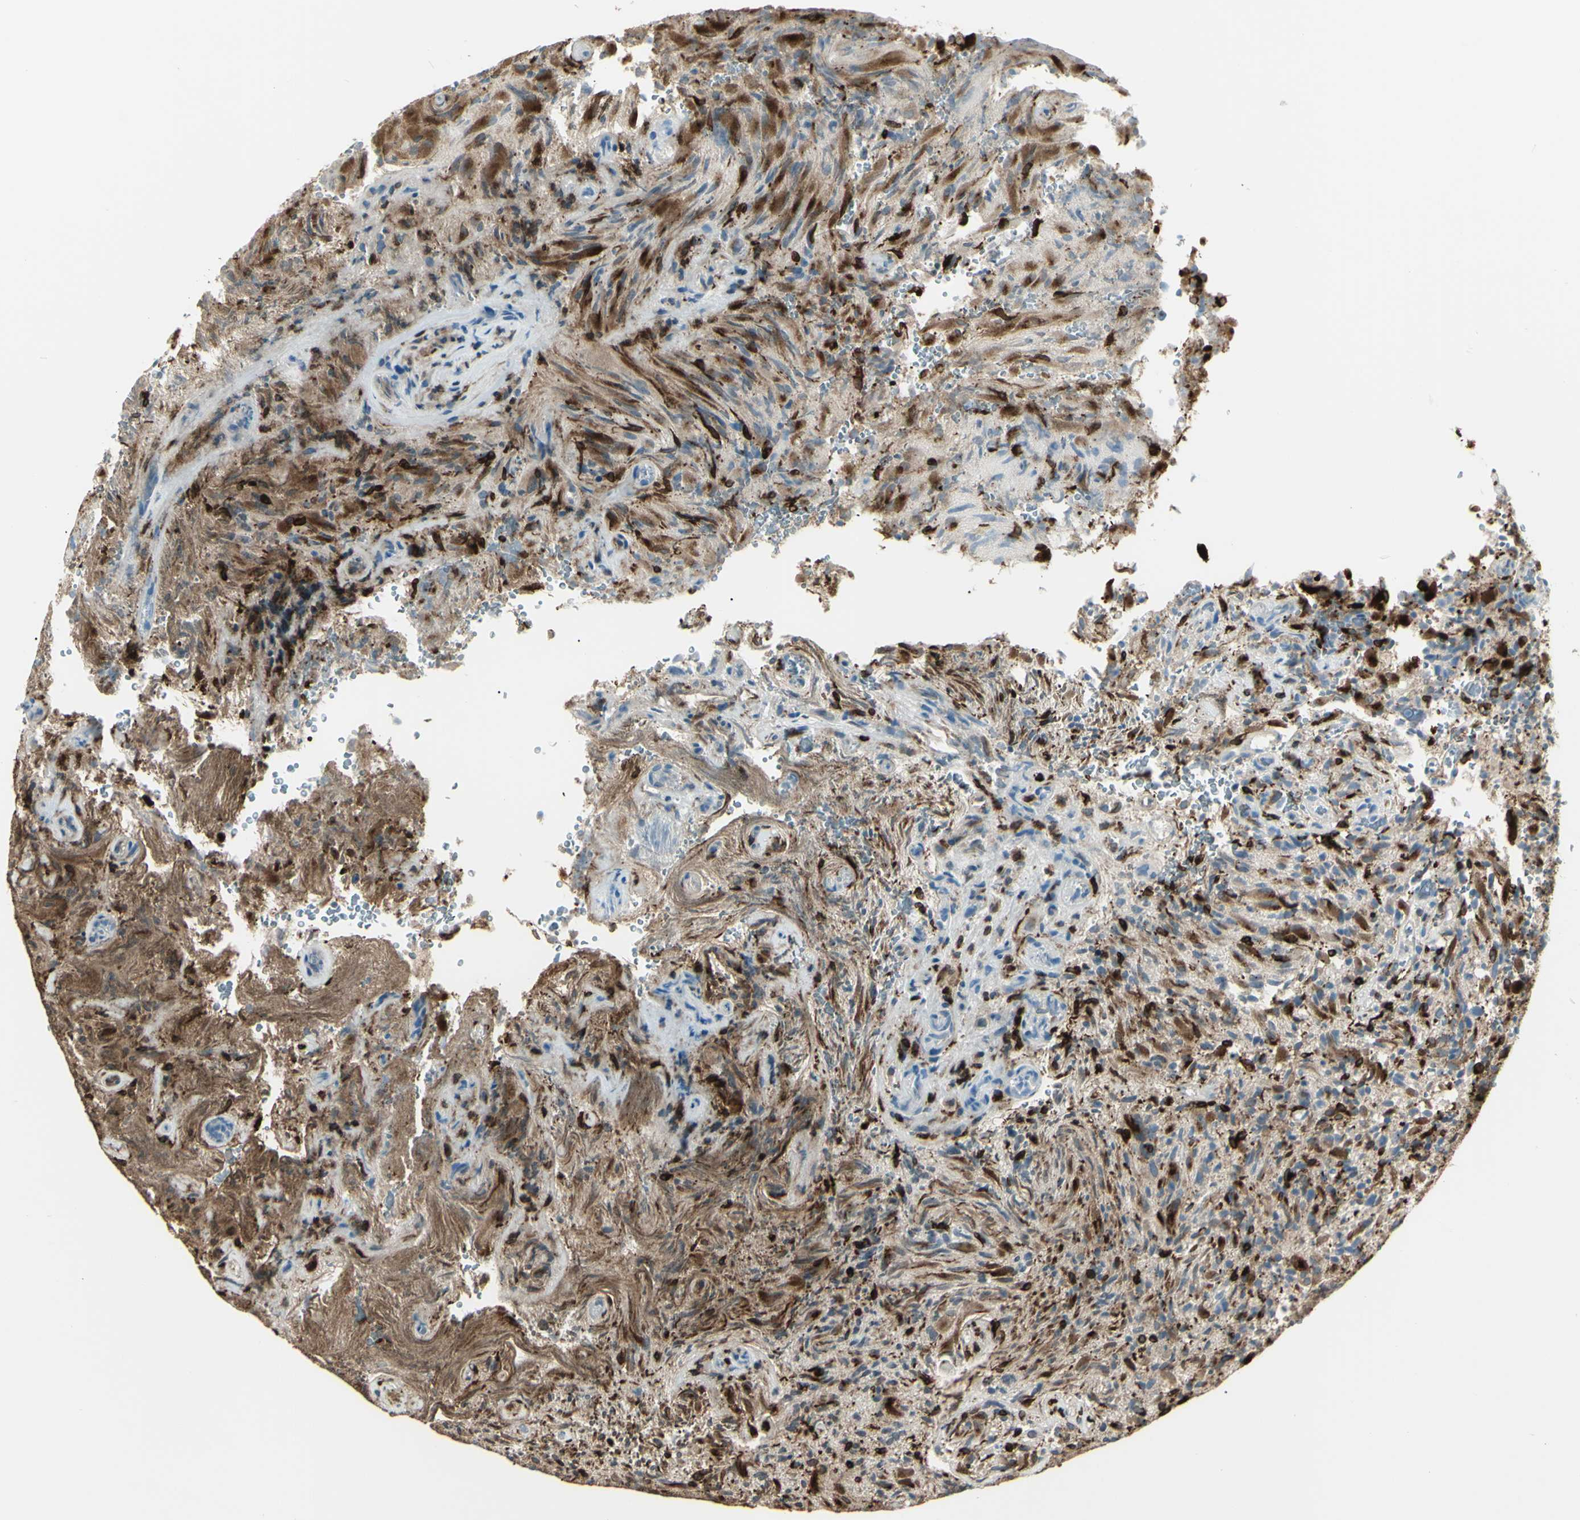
{"staining": {"intensity": "moderate", "quantity": "25%-75%", "location": "cytoplasmic/membranous"}, "tissue": "glioma", "cell_type": "Tumor cells", "image_type": "cancer", "snomed": [{"axis": "morphology", "description": "Glioma, malignant, High grade"}, {"axis": "topography", "description": "Brain"}], "caption": "The photomicrograph reveals staining of malignant high-grade glioma, revealing moderate cytoplasmic/membranous protein staining (brown color) within tumor cells. (IHC, brightfield microscopy, high magnification).", "gene": "CD74", "patient": {"sex": "male", "age": 71}}